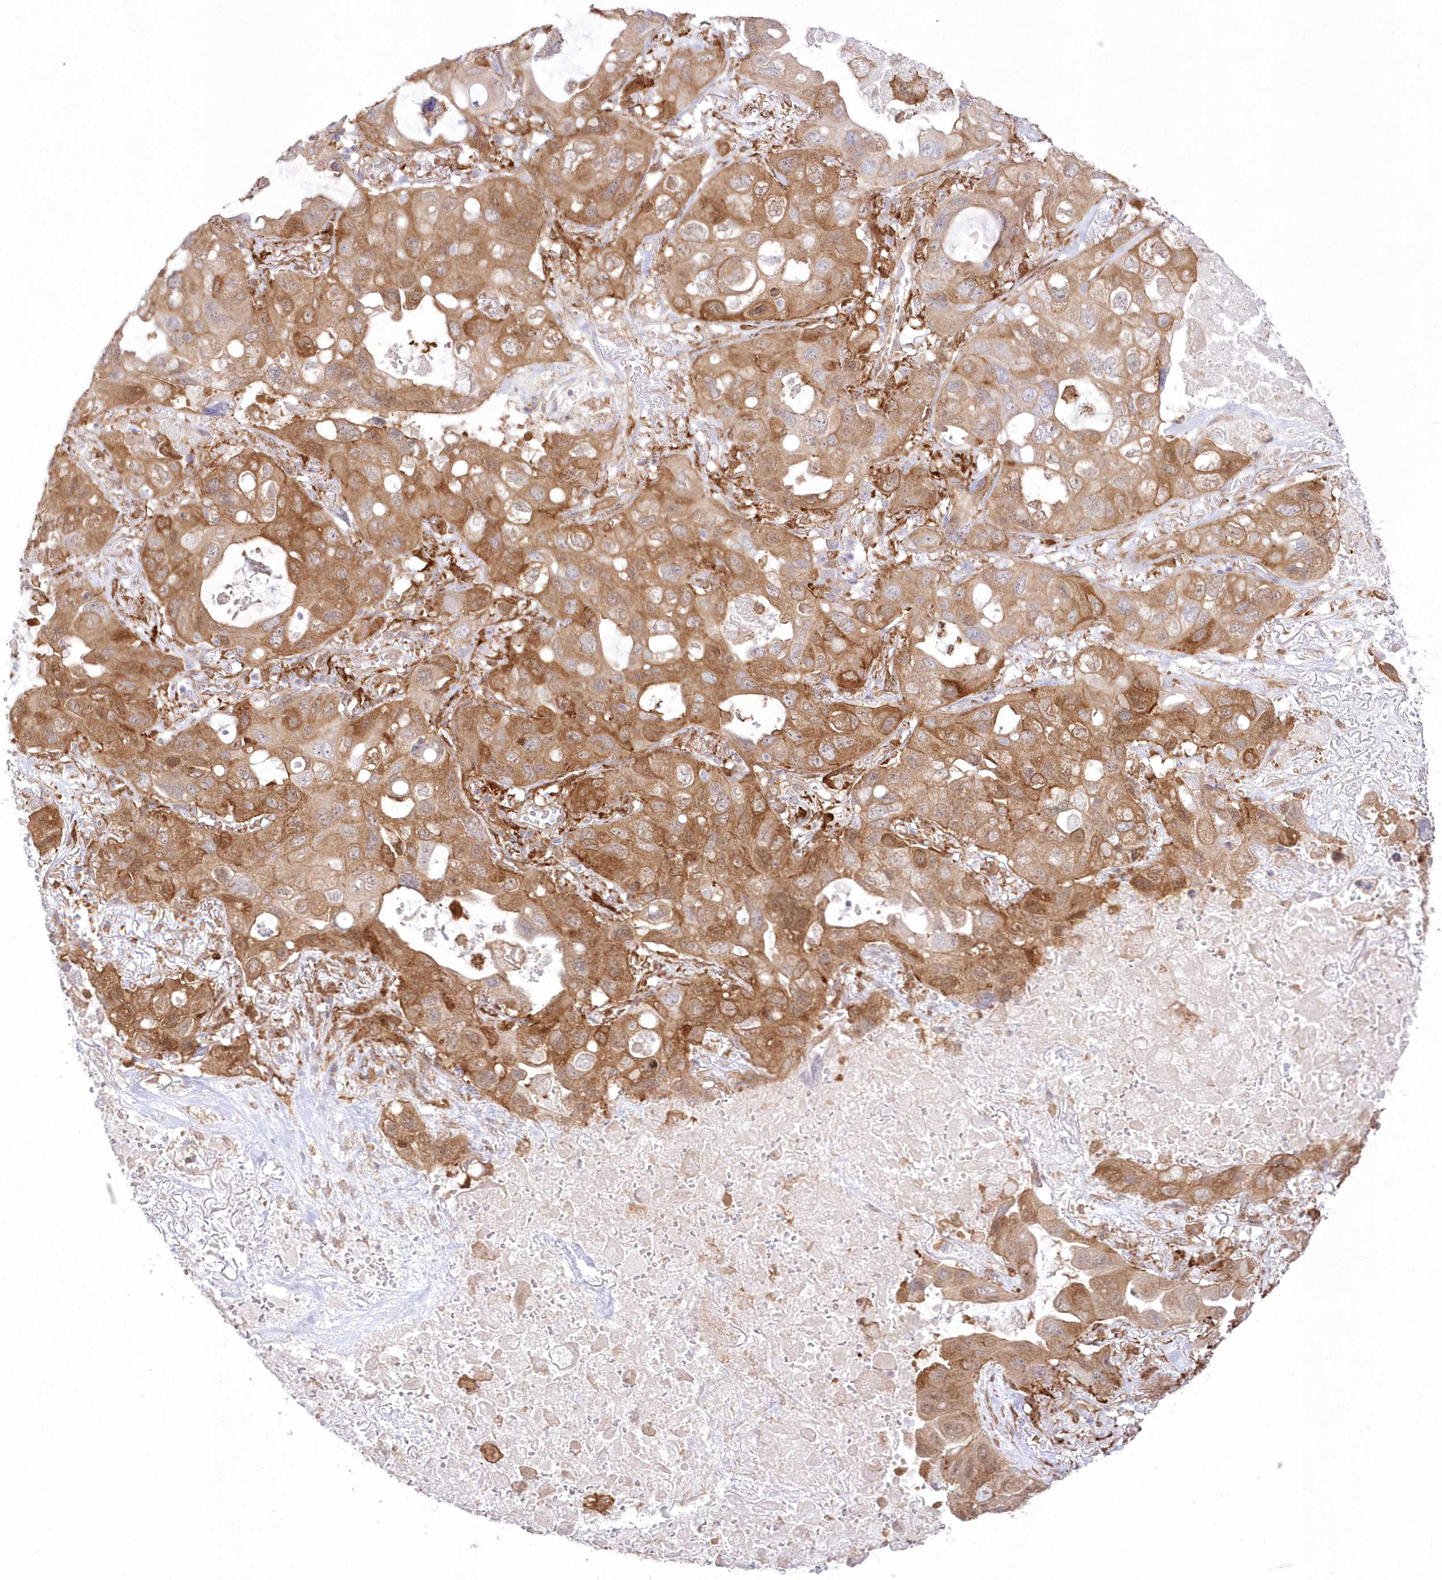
{"staining": {"intensity": "moderate", "quantity": ">75%", "location": "cytoplasmic/membranous"}, "tissue": "lung cancer", "cell_type": "Tumor cells", "image_type": "cancer", "snomed": [{"axis": "morphology", "description": "Squamous cell carcinoma, NOS"}, {"axis": "topography", "description": "Lung"}], "caption": "An image showing moderate cytoplasmic/membranous positivity in about >75% of tumor cells in lung cancer (squamous cell carcinoma), as visualized by brown immunohistochemical staining.", "gene": "SH3PXD2B", "patient": {"sex": "female", "age": 73}}